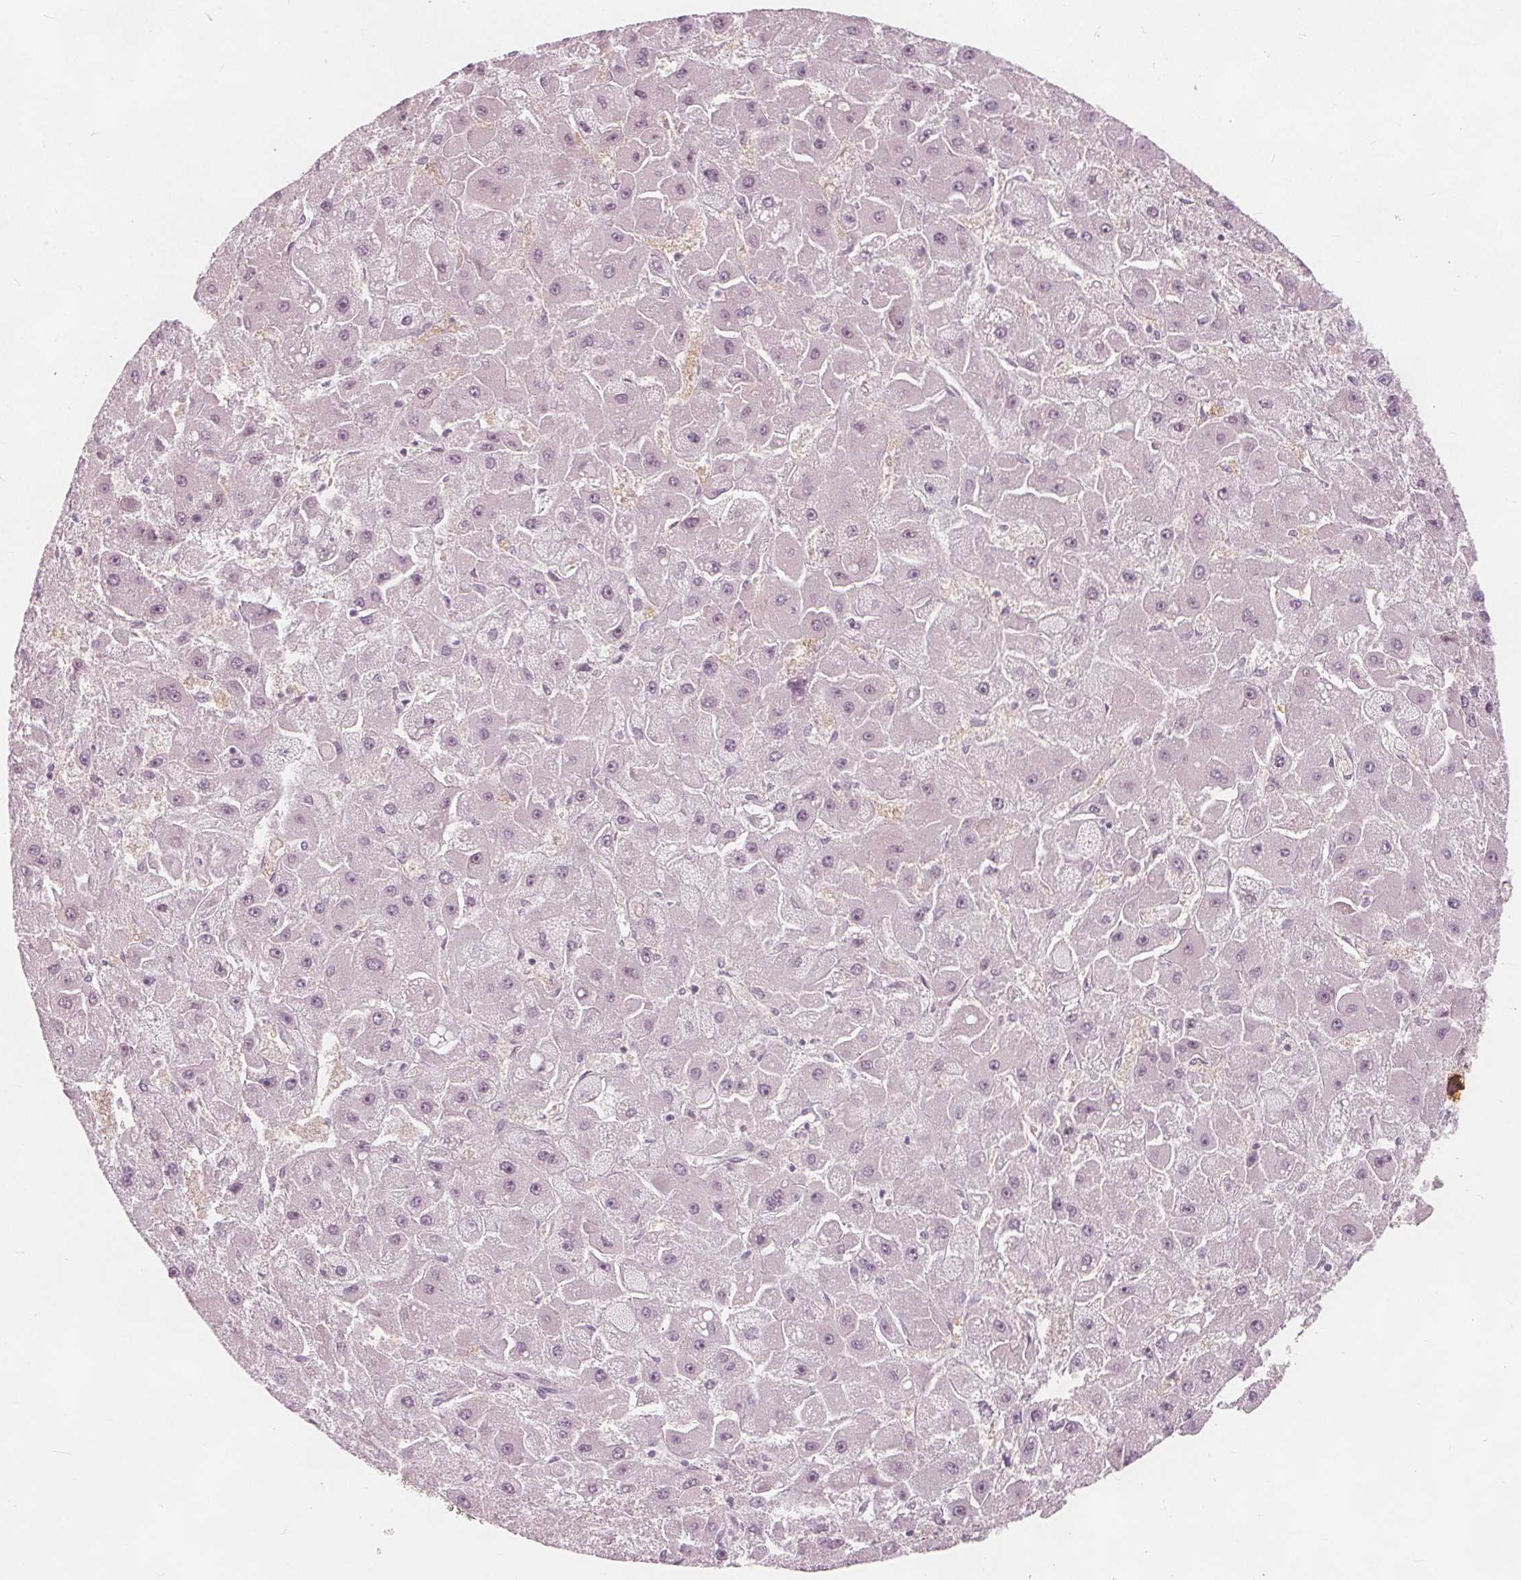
{"staining": {"intensity": "negative", "quantity": "none", "location": "none"}, "tissue": "liver cancer", "cell_type": "Tumor cells", "image_type": "cancer", "snomed": [{"axis": "morphology", "description": "Carcinoma, Hepatocellular, NOS"}, {"axis": "topography", "description": "Liver"}], "caption": "Liver cancer (hepatocellular carcinoma) was stained to show a protein in brown. There is no significant positivity in tumor cells.", "gene": "BRSK1", "patient": {"sex": "female", "age": 25}}